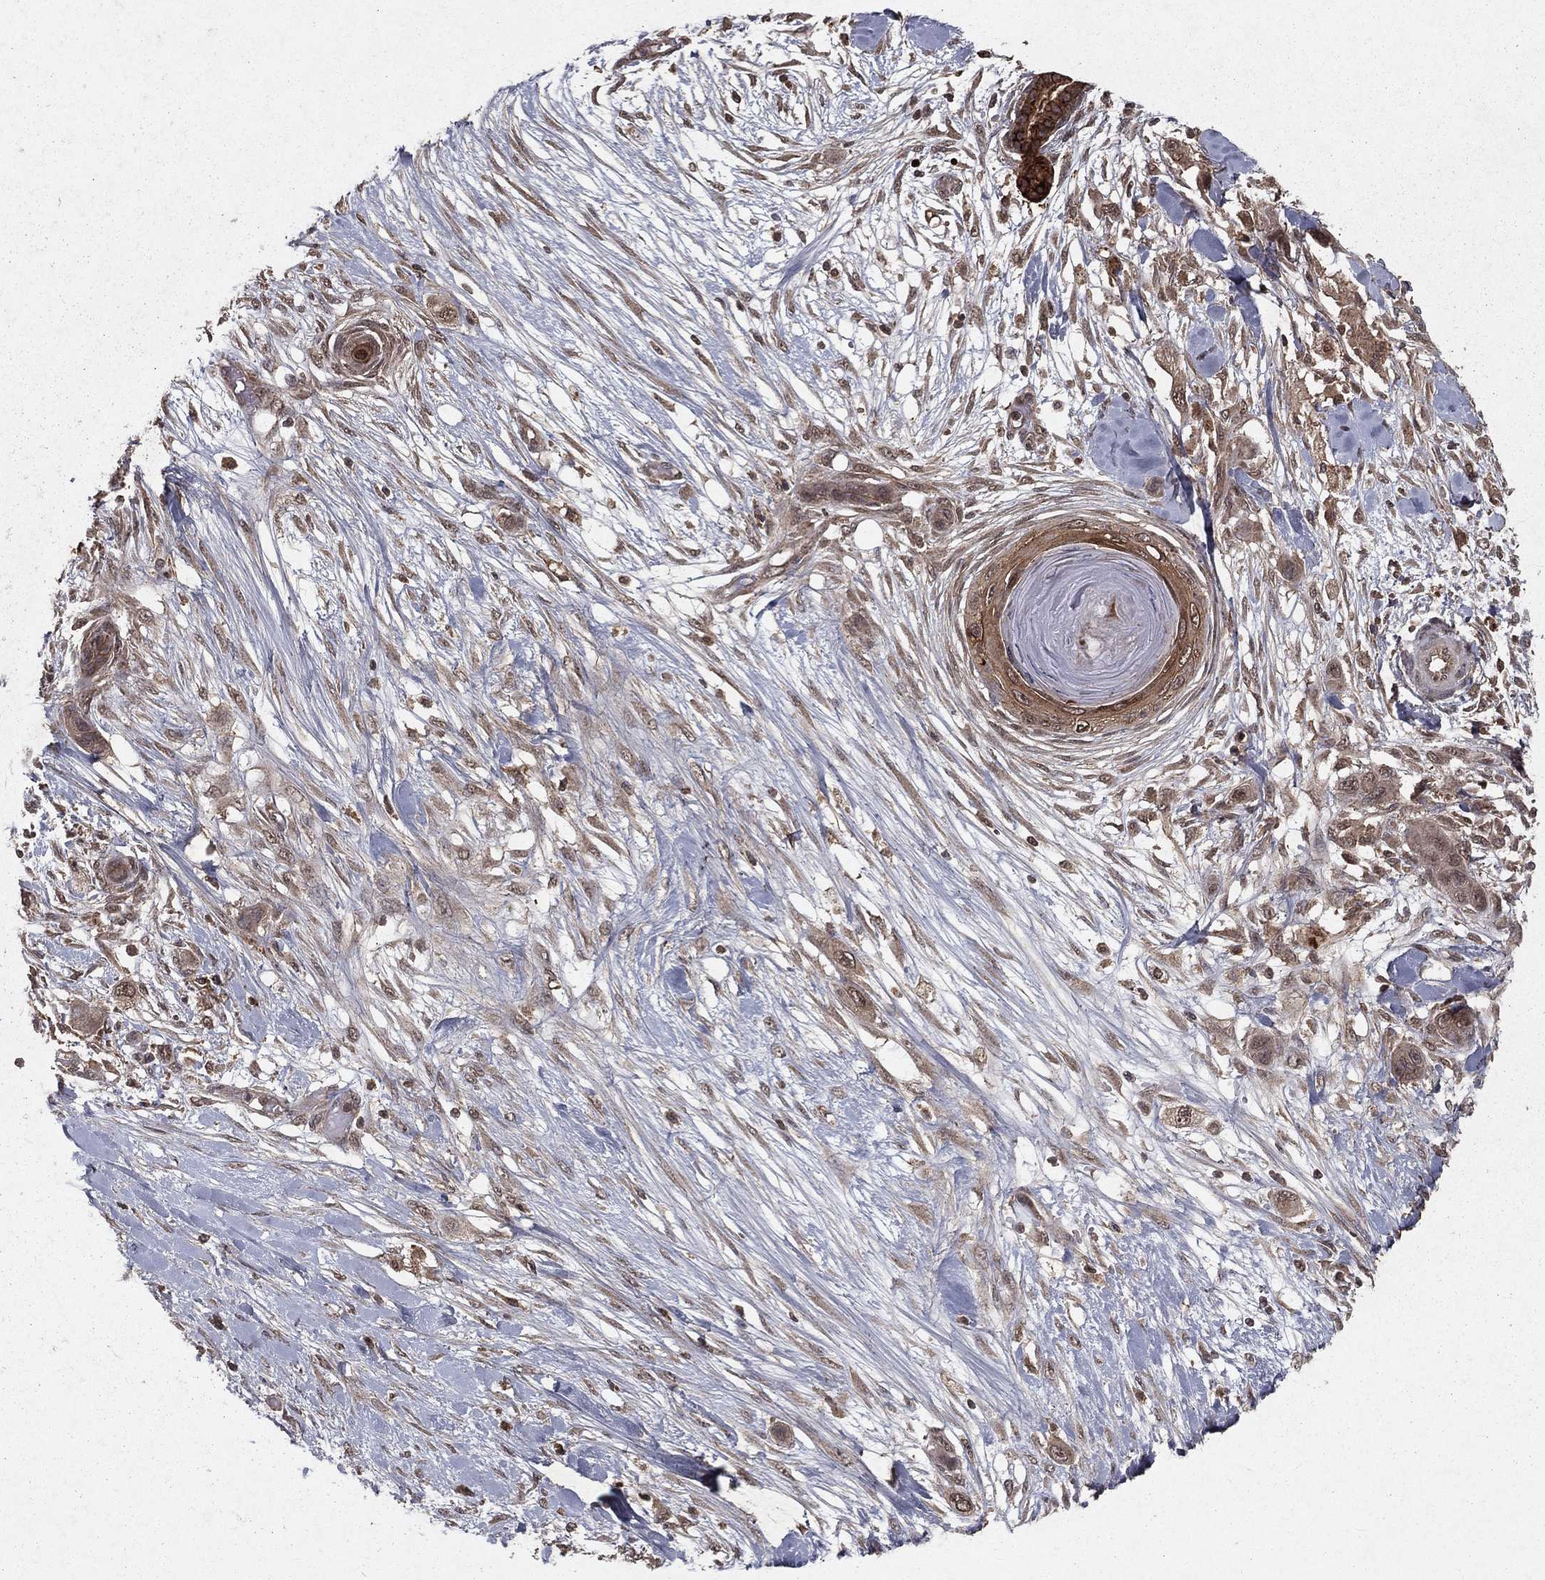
{"staining": {"intensity": "weak", "quantity": ">75%", "location": "cytoplasmic/membranous"}, "tissue": "skin cancer", "cell_type": "Tumor cells", "image_type": "cancer", "snomed": [{"axis": "morphology", "description": "Squamous cell carcinoma, NOS"}, {"axis": "topography", "description": "Skin"}], "caption": "Skin squamous cell carcinoma was stained to show a protein in brown. There is low levels of weak cytoplasmic/membranous positivity in about >75% of tumor cells.", "gene": "ZDHHC15", "patient": {"sex": "male", "age": 79}}